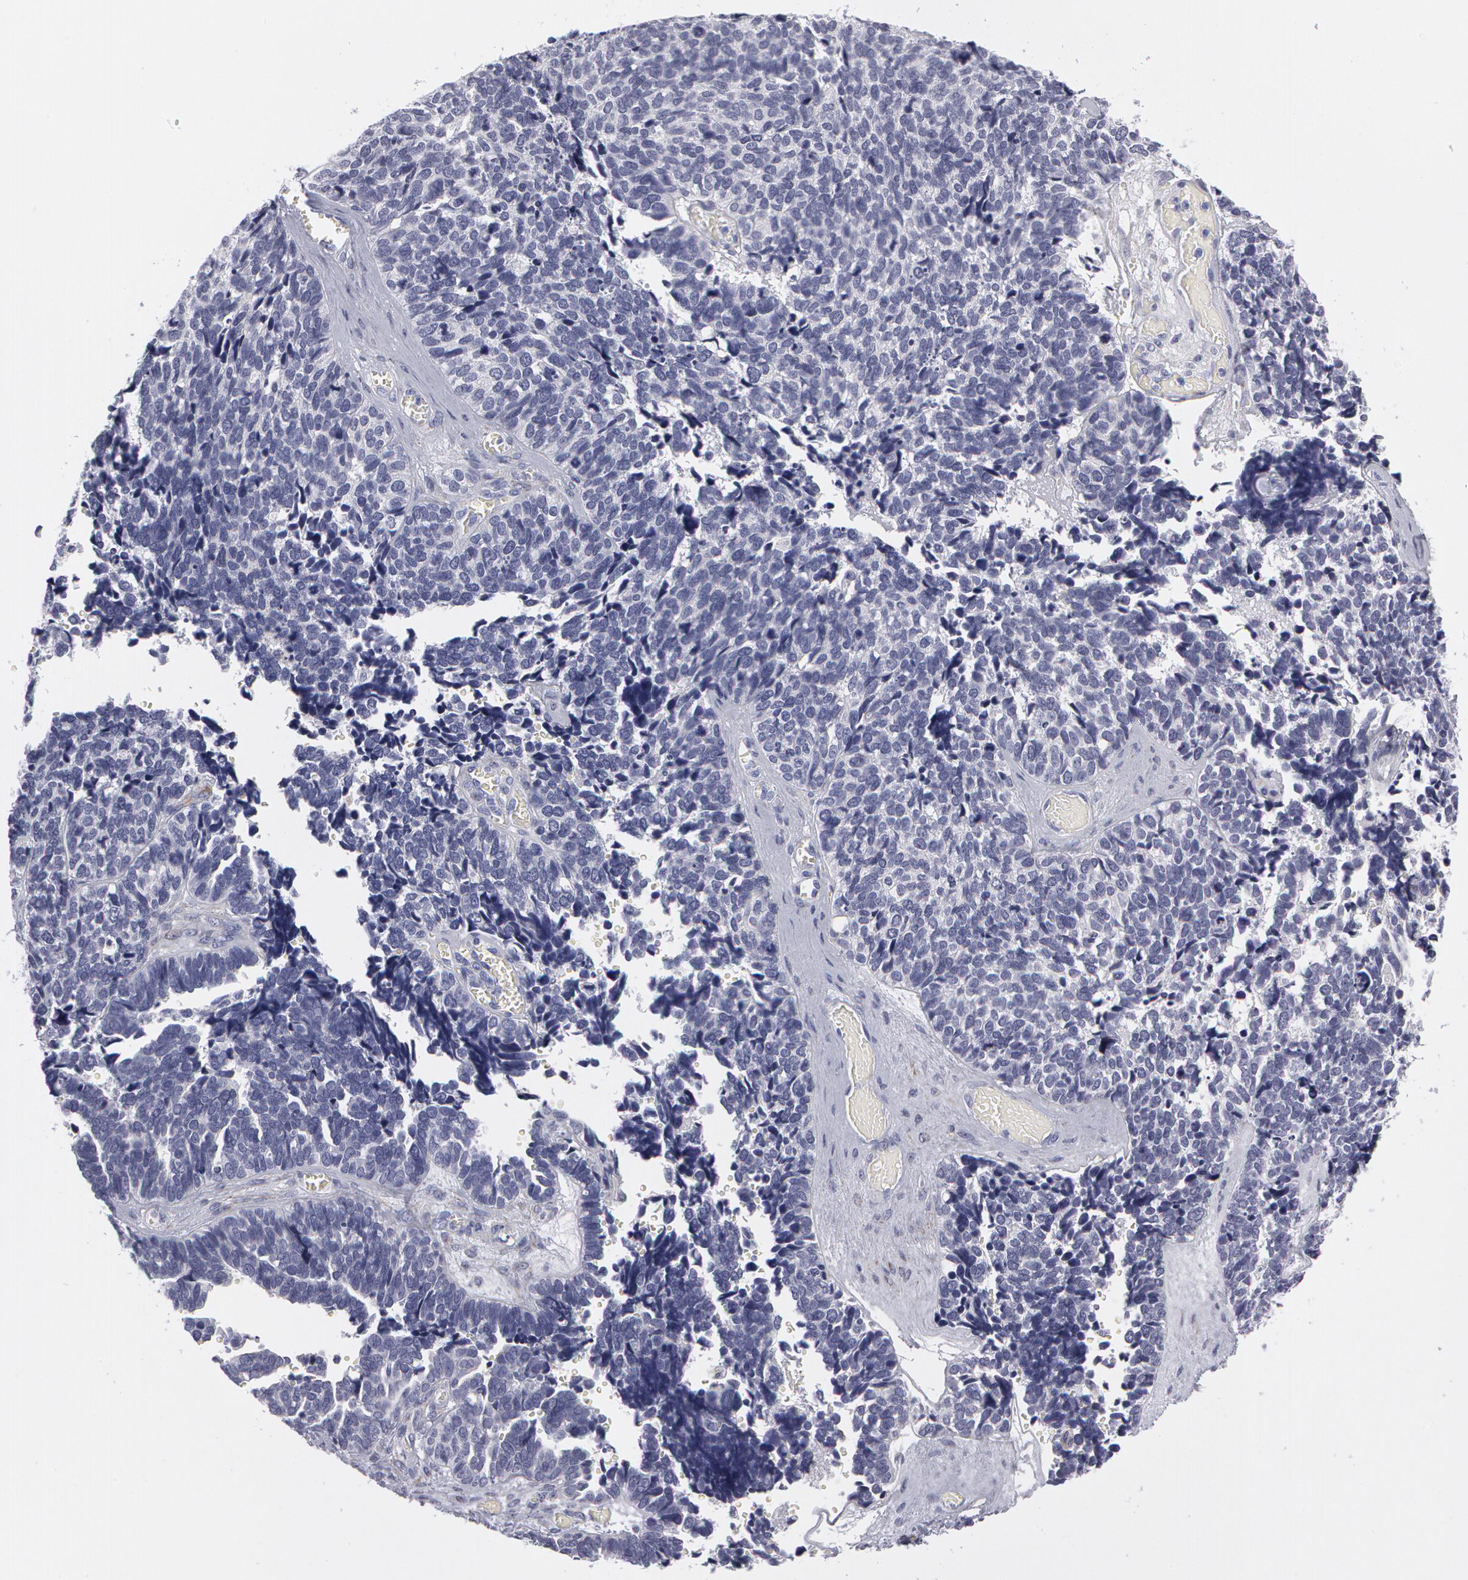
{"staining": {"intensity": "negative", "quantity": "none", "location": "none"}, "tissue": "ovarian cancer", "cell_type": "Tumor cells", "image_type": "cancer", "snomed": [{"axis": "morphology", "description": "Cystadenocarcinoma, serous, NOS"}, {"axis": "topography", "description": "Ovary"}], "caption": "Immunohistochemical staining of human serous cystadenocarcinoma (ovarian) shows no significant positivity in tumor cells.", "gene": "SMC1B", "patient": {"sex": "female", "age": 77}}